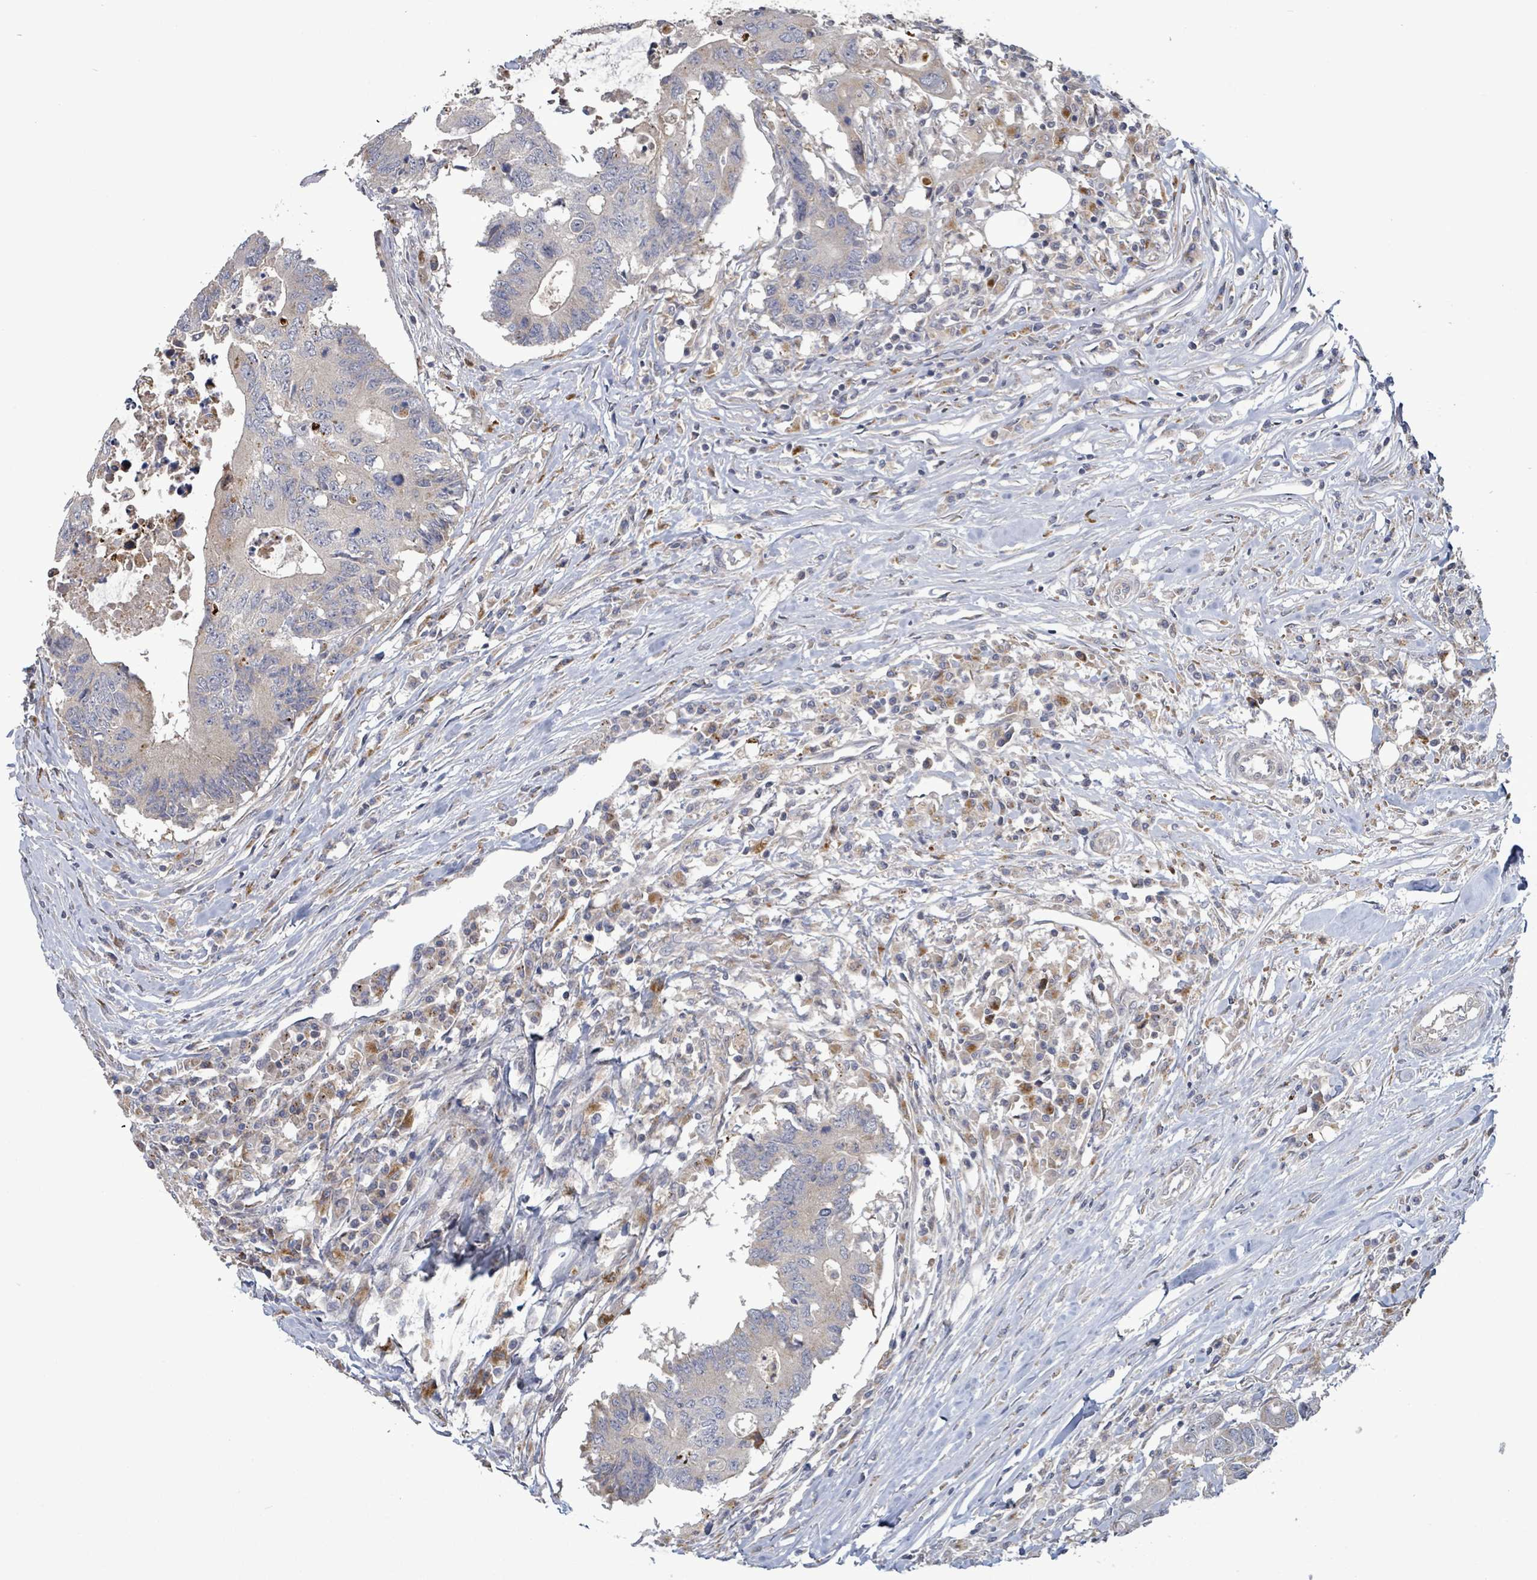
{"staining": {"intensity": "weak", "quantity": "<25%", "location": "cytoplasmic/membranous"}, "tissue": "colorectal cancer", "cell_type": "Tumor cells", "image_type": "cancer", "snomed": [{"axis": "morphology", "description": "Adenocarcinoma, NOS"}, {"axis": "topography", "description": "Colon"}], "caption": "The histopathology image demonstrates no staining of tumor cells in colorectal cancer. The staining was performed using DAB to visualize the protein expression in brown, while the nuclei were stained in blue with hematoxylin (Magnification: 20x).", "gene": "DIPK2A", "patient": {"sex": "male", "age": 71}}